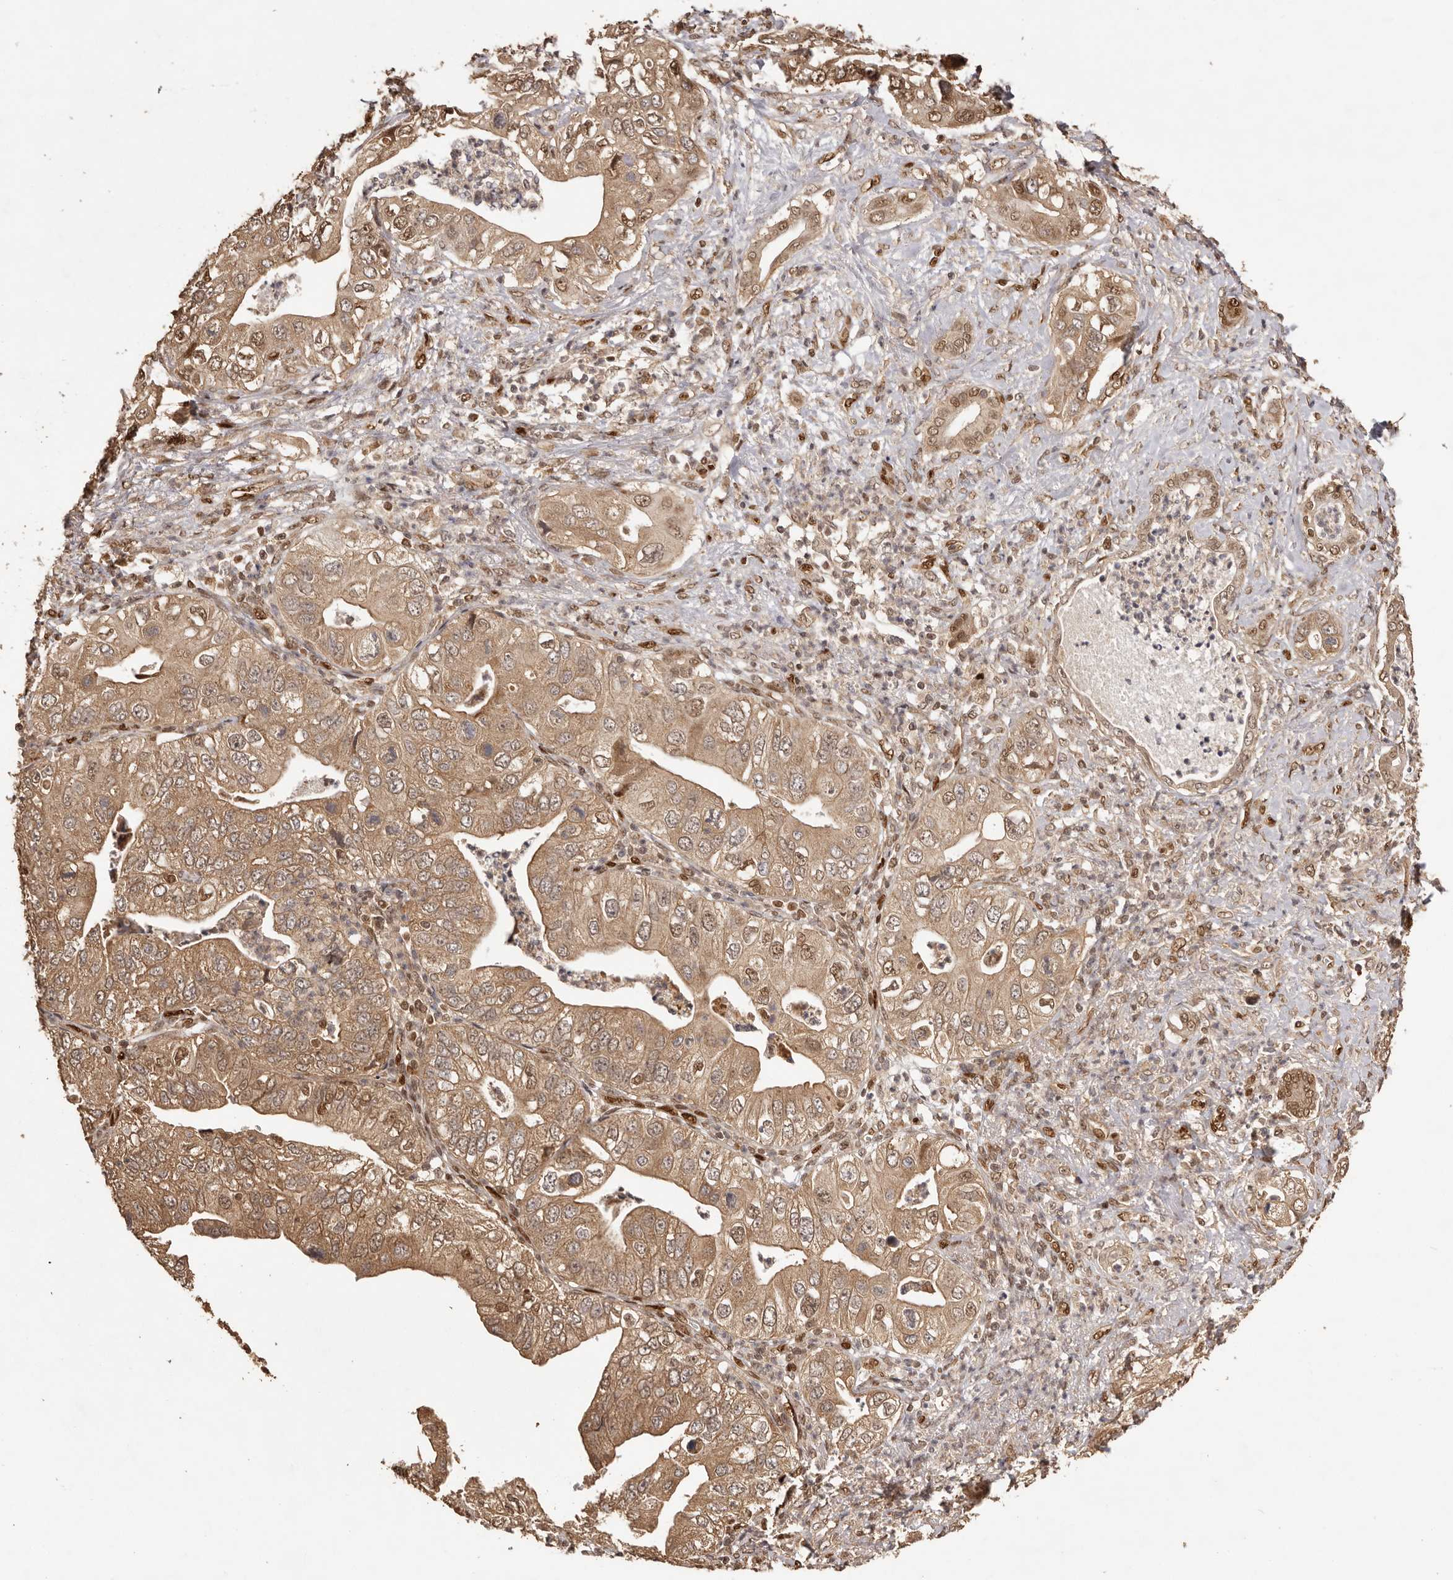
{"staining": {"intensity": "moderate", "quantity": ">75%", "location": "cytoplasmic/membranous,nuclear"}, "tissue": "pancreatic cancer", "cell_type": "Tumor cells", "image_type": "cancer", "snomed": [{"axis": "morphology", "description": "Adenocarcinoma, NOS"}, {"axis": "topography", "description": "Pancreas"}], "caption": "Adenocarcinoma (pancreatic) stained for a protein (brown) displays moderate cytoplasmic/membranous and nuclear positive positivity in about >75% of tumor cells.", "gene": "UBR2", "patient": {"sex": "female", "age": 78}}